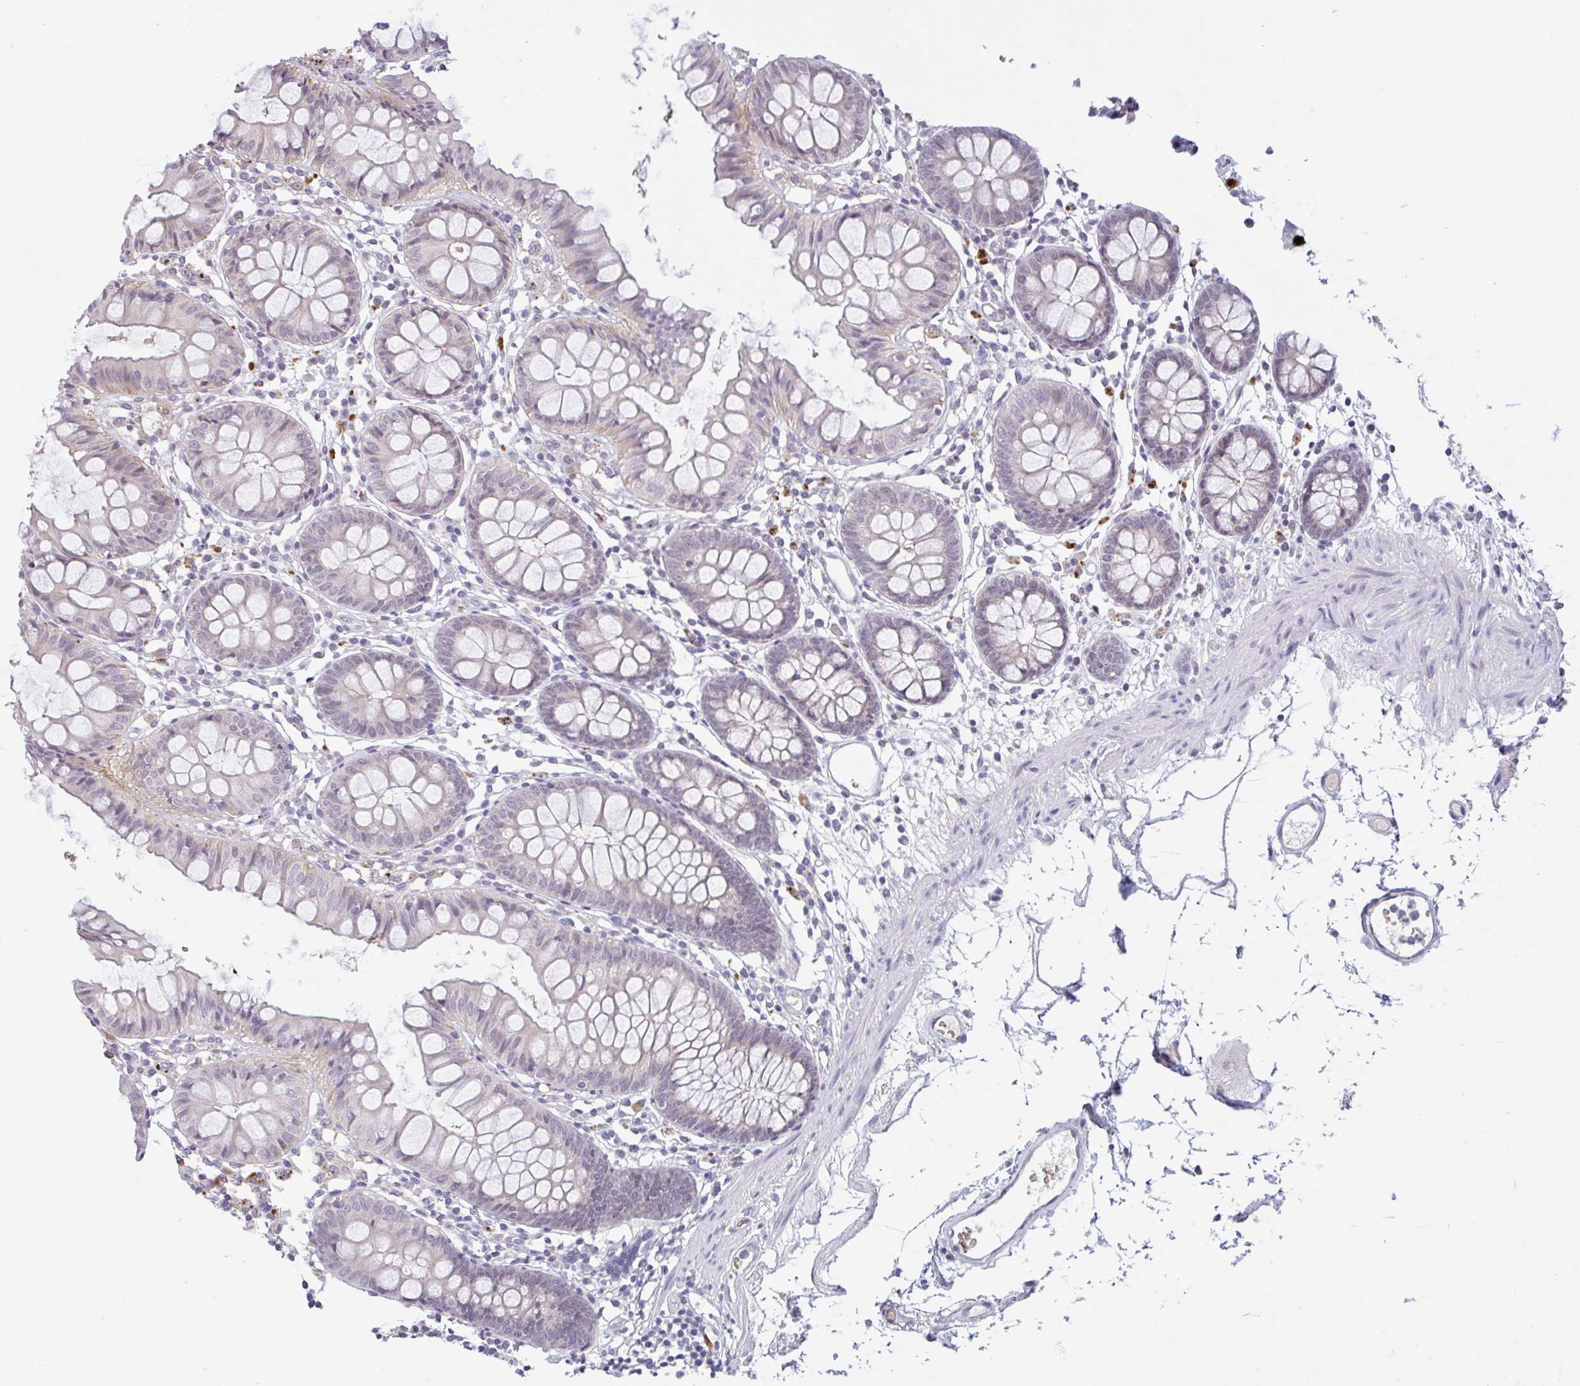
{"staining": {"intensity": "negative", "quantity": "none", "location": "none"}, "tissue": "colon", "cell_type": "Endothelial cells", "image_type": "normal", "snomed": [{"axis": "morphology", "description": "Normal tissue, NOS"}, {"axis": "topography", "description": "Colon"}], "caption": "A high-resolution micrograph shows IHC staining of normal colon, which shows no significant expression in endothelial cells. The staining is performed using DAB (3,3'-diaminobenzidine) brown chromogen with nuclei counter-stained in using hematoxylin.", "gene": "RHAG", "patient": {"sex": "female", "age": 84}}